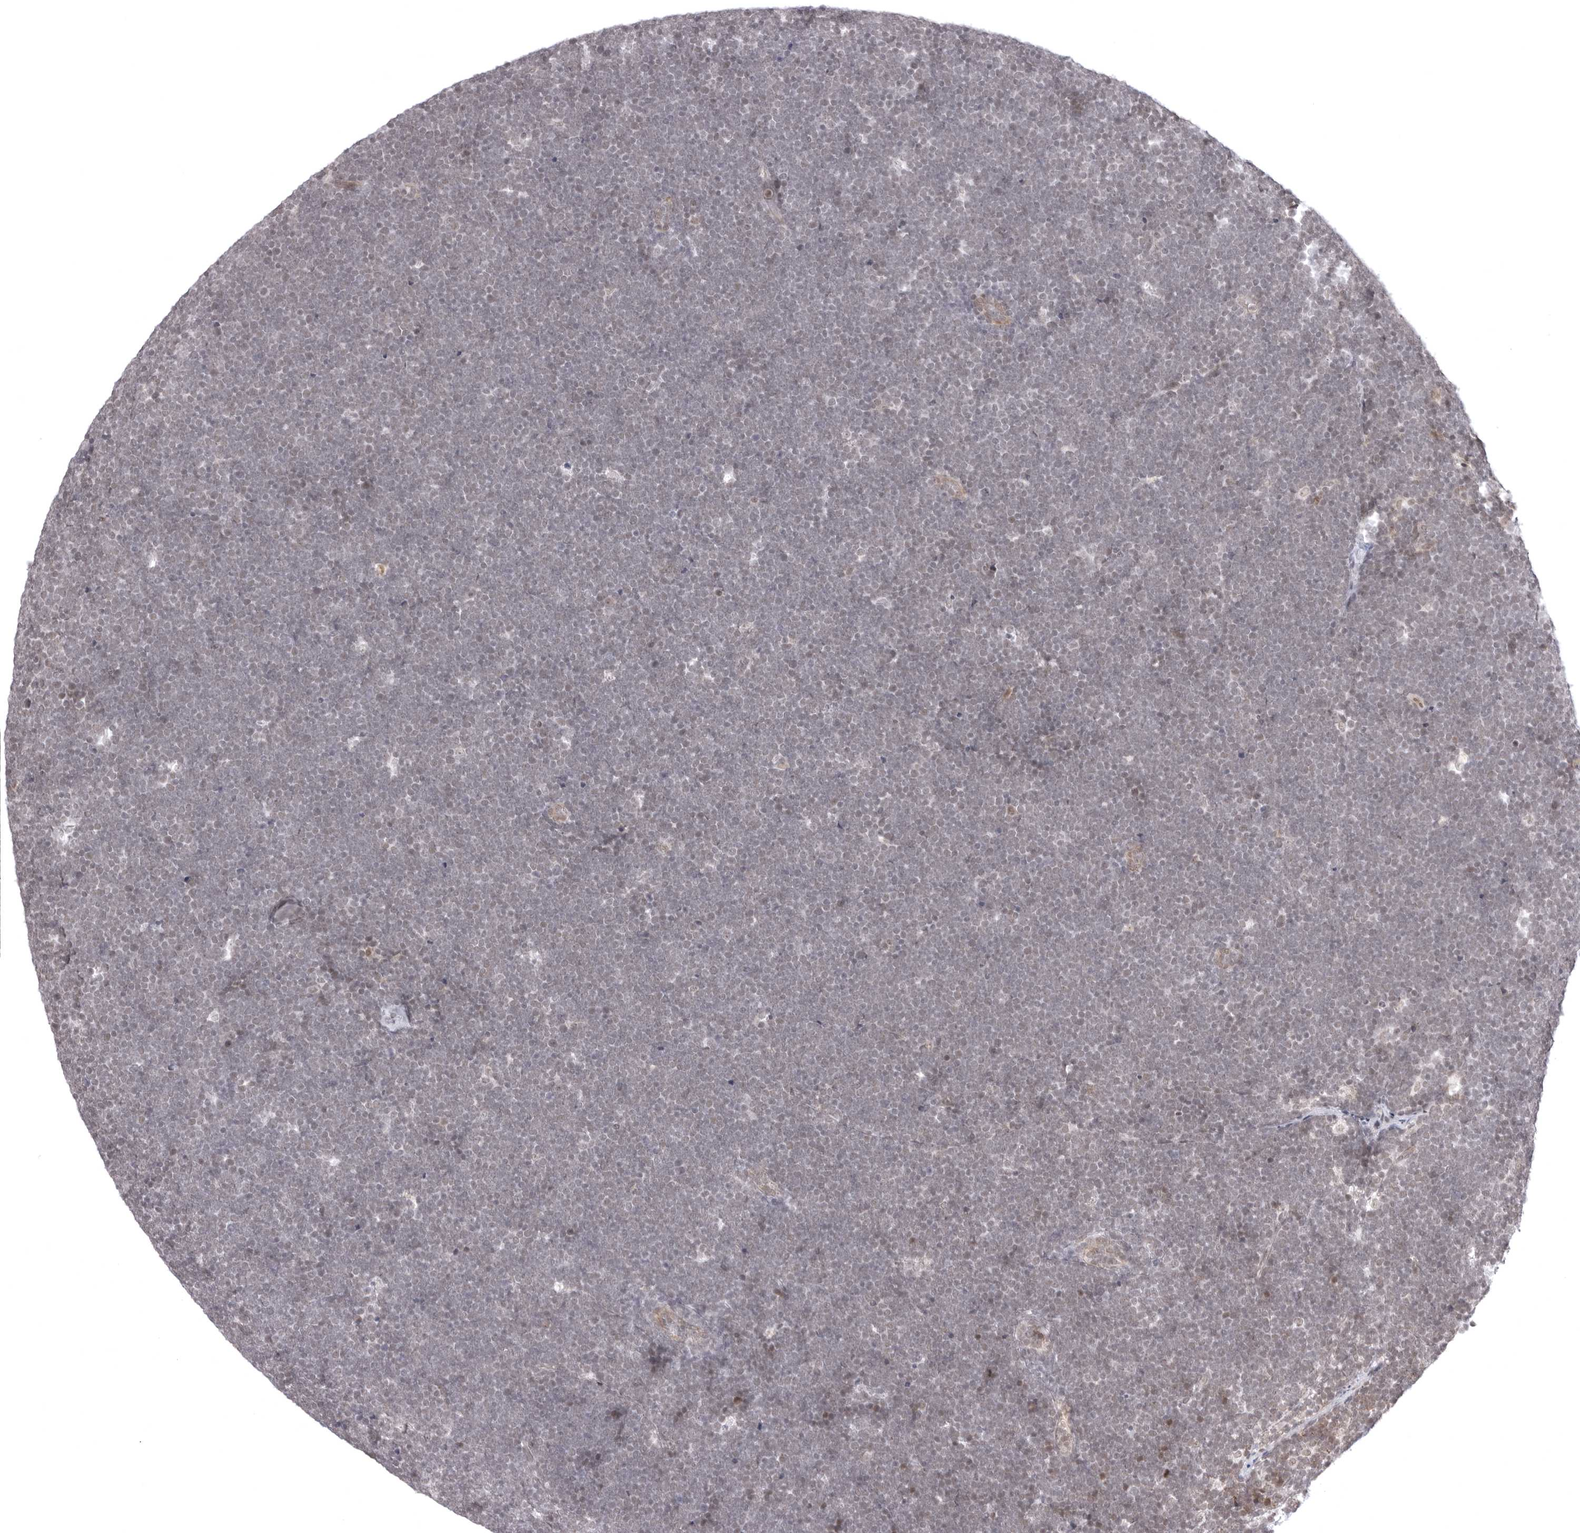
{"staining": {"intensity": "weak", "quantity": "25%-75%", "location": "nuclear"}, "tissue": "lymphoma", "cell_type": "Tumor cells", "image_type": "cancer", "snomed": [{"axis": "morphology", "description": "Malignant lymphoma, non-Hodgkin's type, High grade"}, {"axis": "topography", "description": "Lymph node"}], "caption": "Human high-grade malignant lymphoma, non-Hodgkin's type stained with a brown dye displays weak nuclear positive expression in approximately 25%-75% of tumor cells.", "gene": "PHF3", "patient": {"sex": "male", "age": 13}}